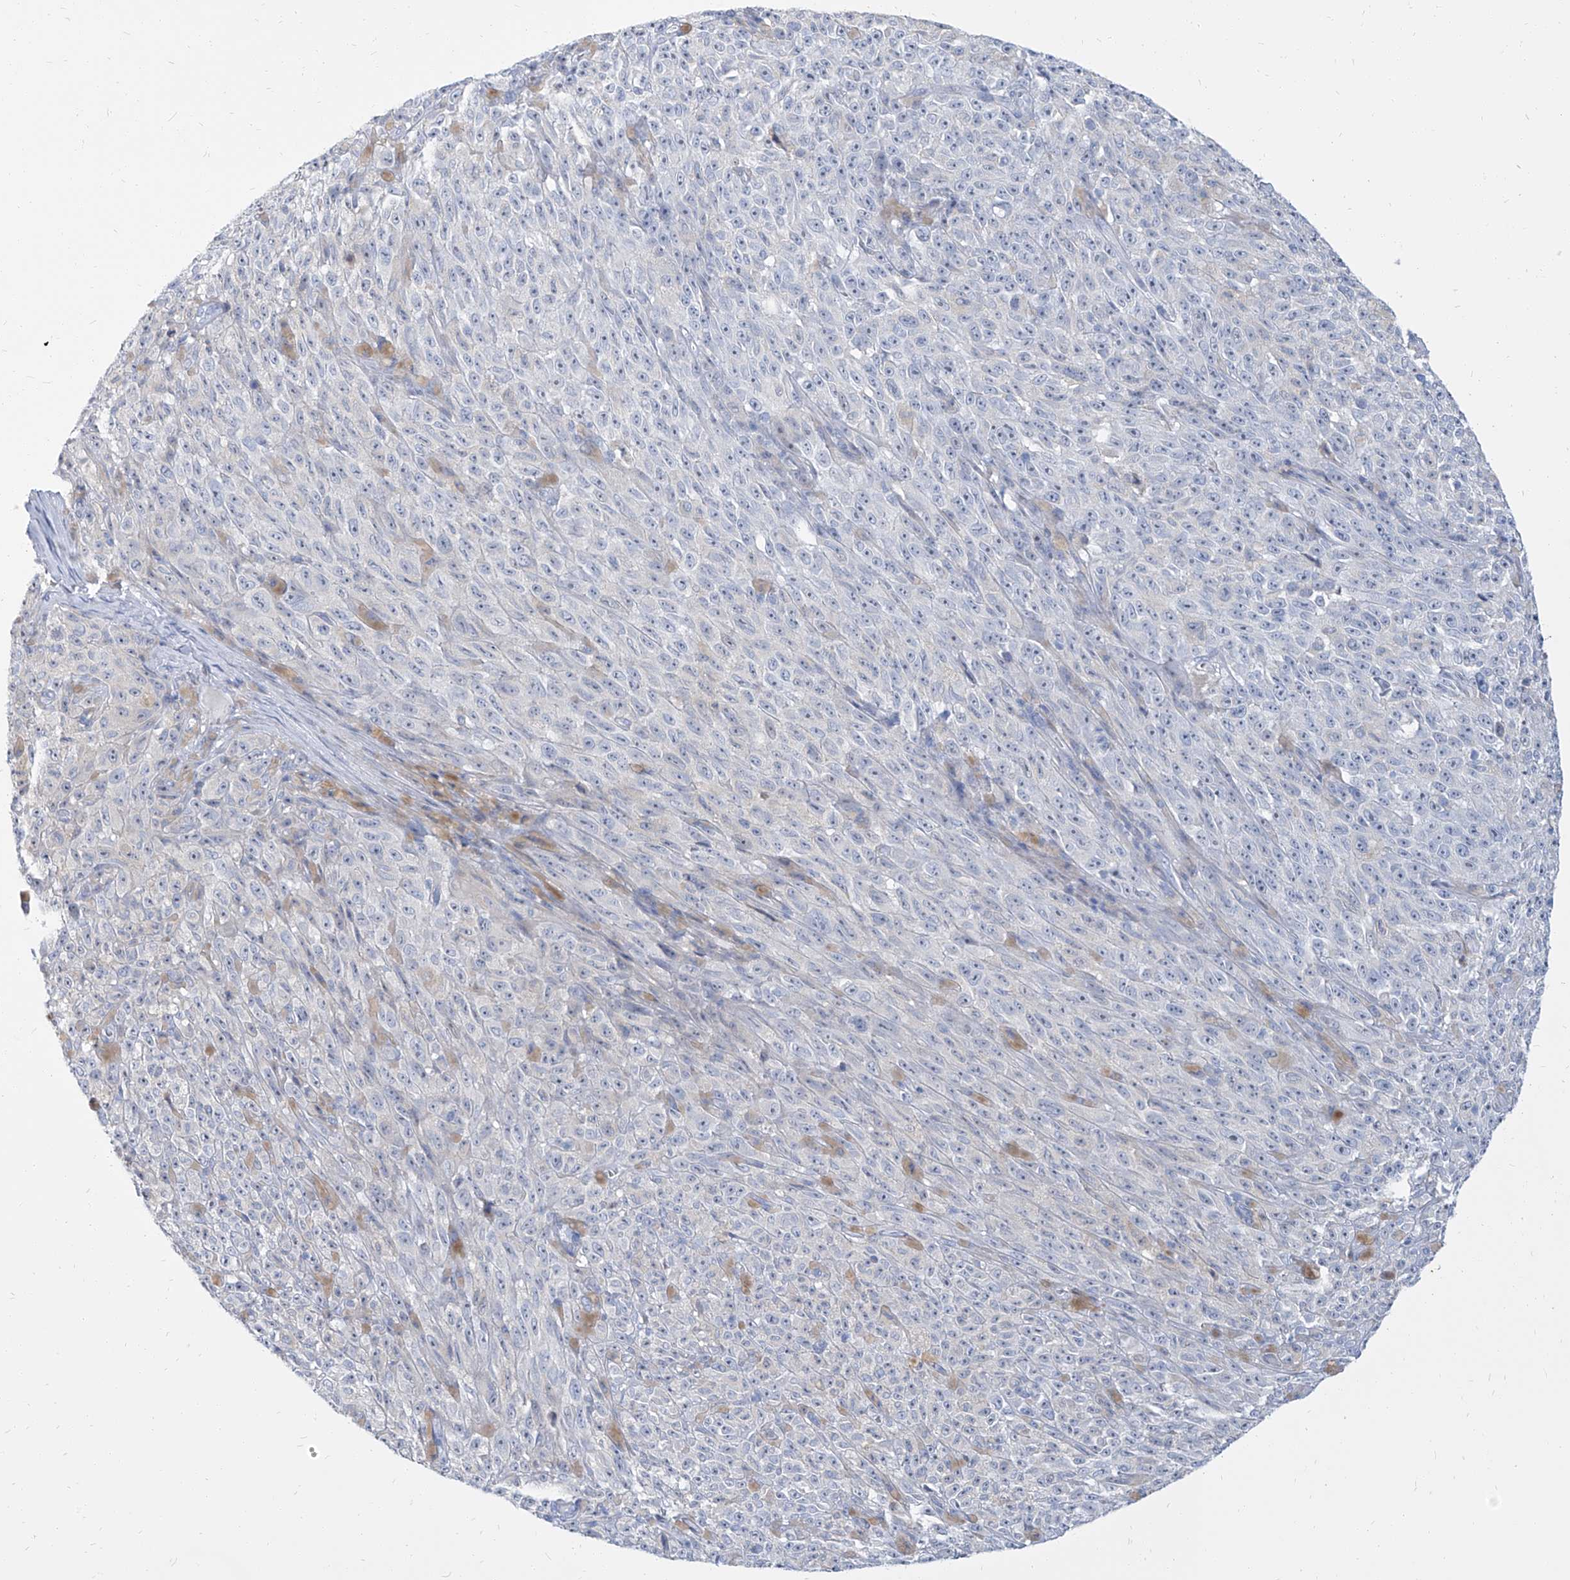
{"staining": {"intensity": "negative", "quantity": "none", "location": "none"}, "tissue": "melanoma", "cell_type": "Tumor cells", "image_type": "cancer", "snomed": [{"axis": "morphology", "description": "Malignant melanoma, NOS"}, {"axis": "topography", "description": "Skin"}], "caption": "DAB immunohistochemical staining of melanoma shows no significant positivity in tumor cells. (Immunohistochemistry, brightfield microscopy, high magnification).", "gene": "TXLNB", "patient": {"sex": "female", "age": 82}}